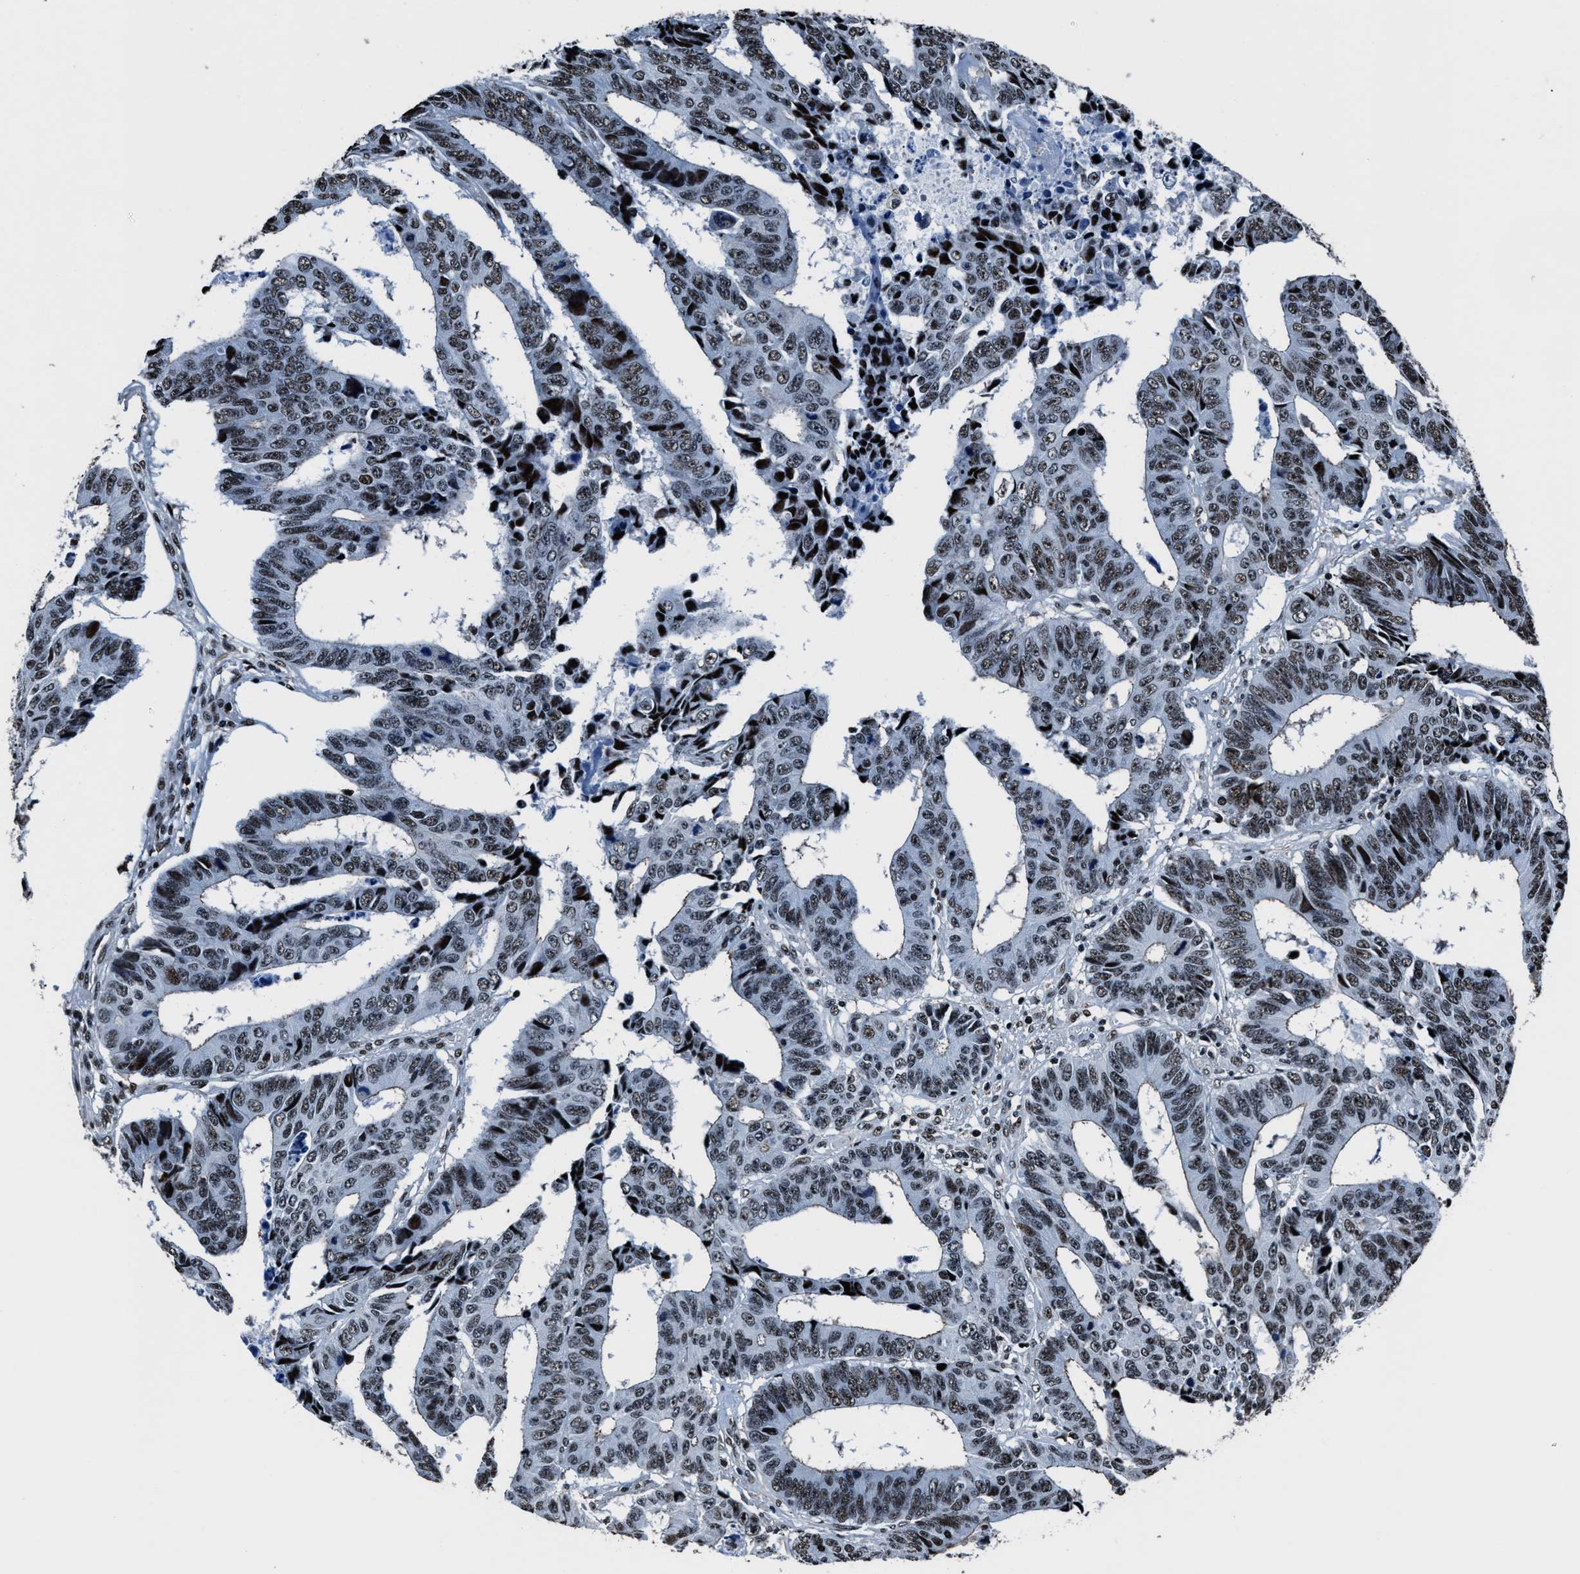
{"staining": {"intensity": "weak", "quantity": ">75%", "location": "nuclear"}, "tissue": "colorectal cancer", "cell_type": "Tumor cells", "image_type": "cancer", "snomed": [{"axis": "morphology", "description": "Adenocarcinoma, NOS"}, {"axis": "topography", "description": "Rectum"}], "caption": "Adenocarcinoma (colorectal) stained with a protein marker displays weak staining in tumor cells.", "gene": "PPIE", "patient": {"sex": "male", "age": 84}}